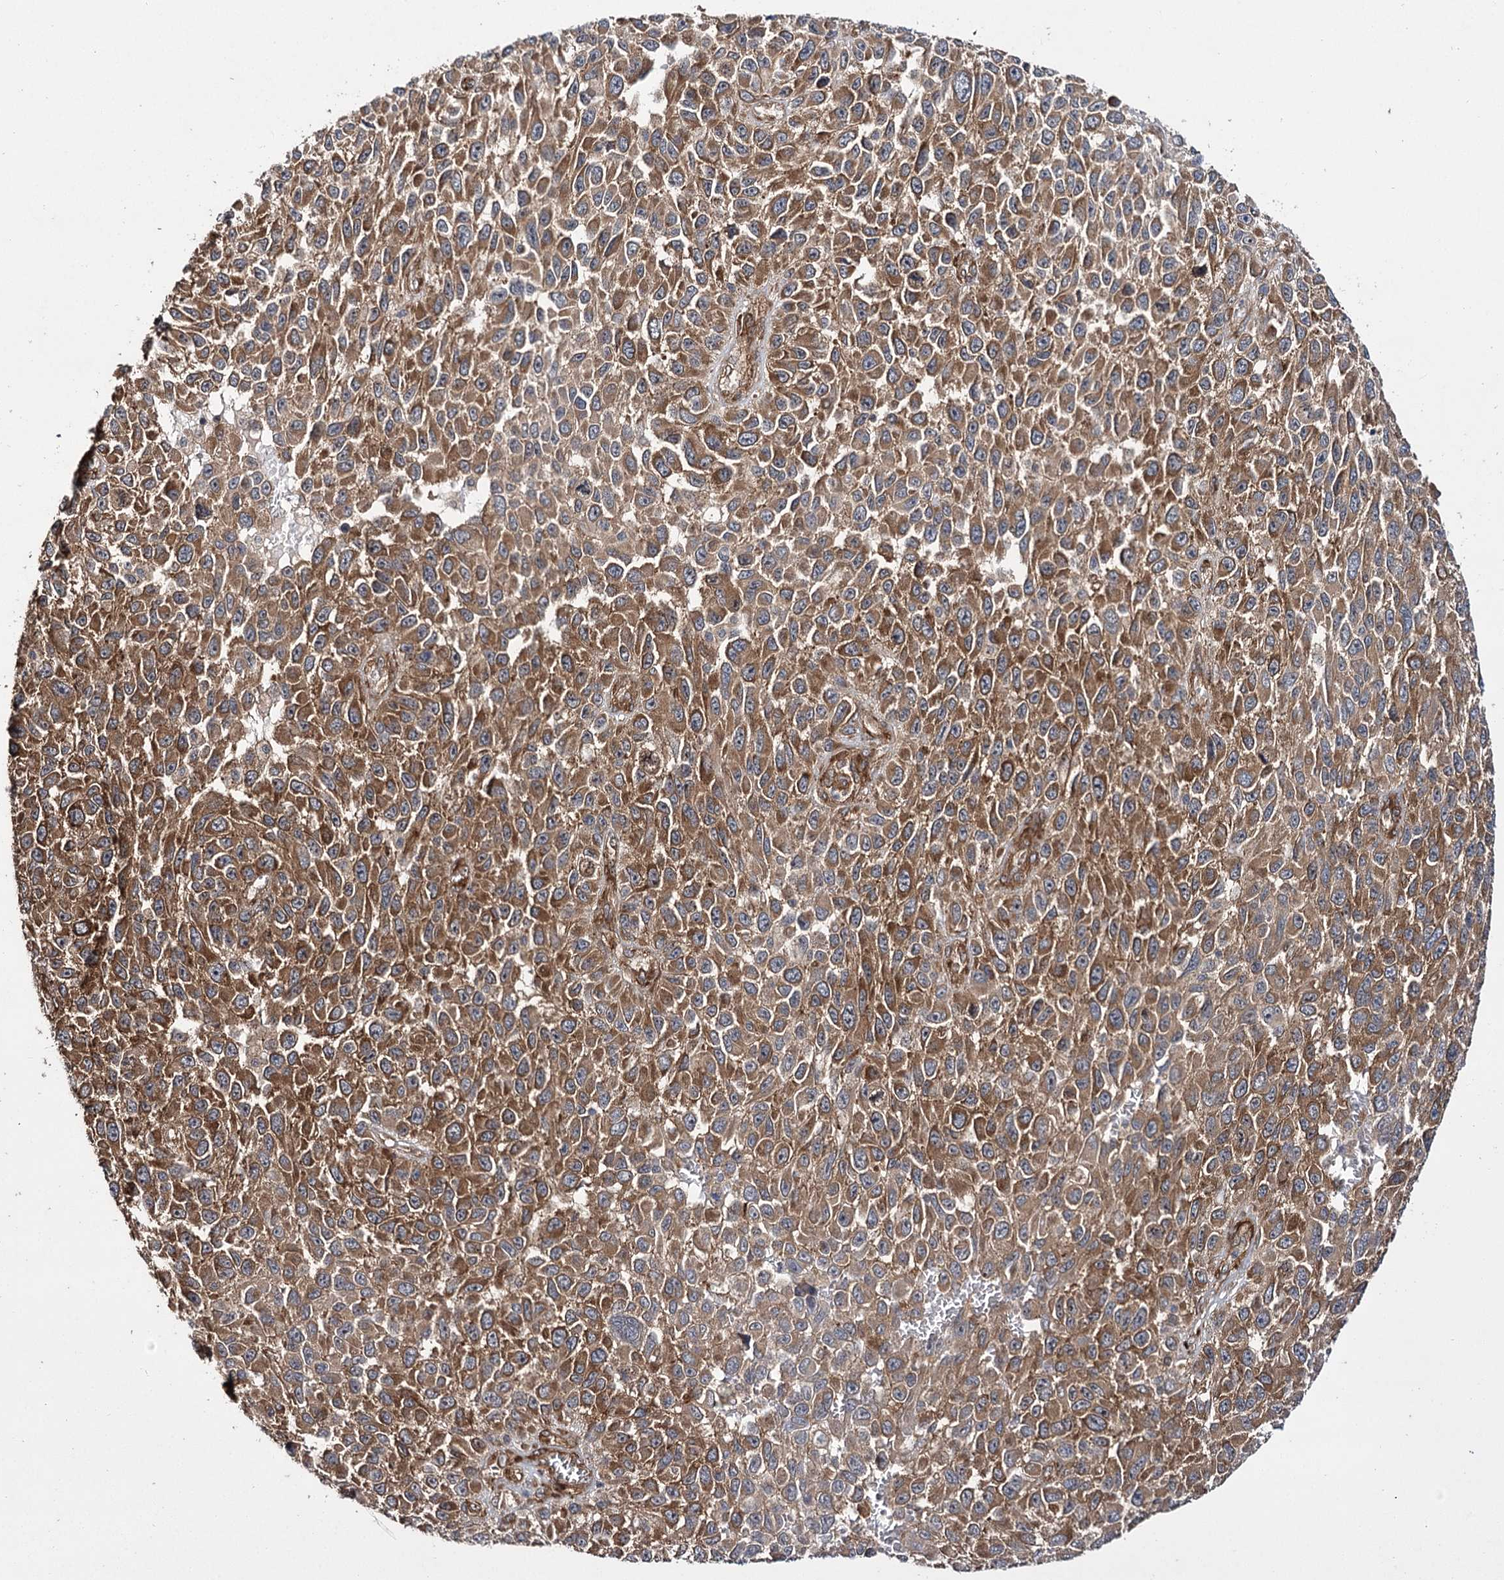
{"staining": {"intensity": "strong", "quantity": ">75%", "location": "cytoplasmic/membranous"}, "tissue": "melanoma", "cell_type": "Tumor cells", "image_type": "cancer", "snomed": [{"axis": "morphology", "description": "Normal tissue, NOS"}, {"axis": "morphology", "description": "Malignant melanoma, NOS"}, {"axis": "topography", "description": "Skin"}], "caption": "Immunohistochemistry micrograph of neoplastic tissue: human melanoma stained using IHC reveals high levels of strong protein expression localized specifically in the cytoplasmic/membranous of tumor cells, appearing as a cytoplasmic/membranous brown color.", "gene": "MYO1C", "patient": {"sex": "female", "age": 96}}